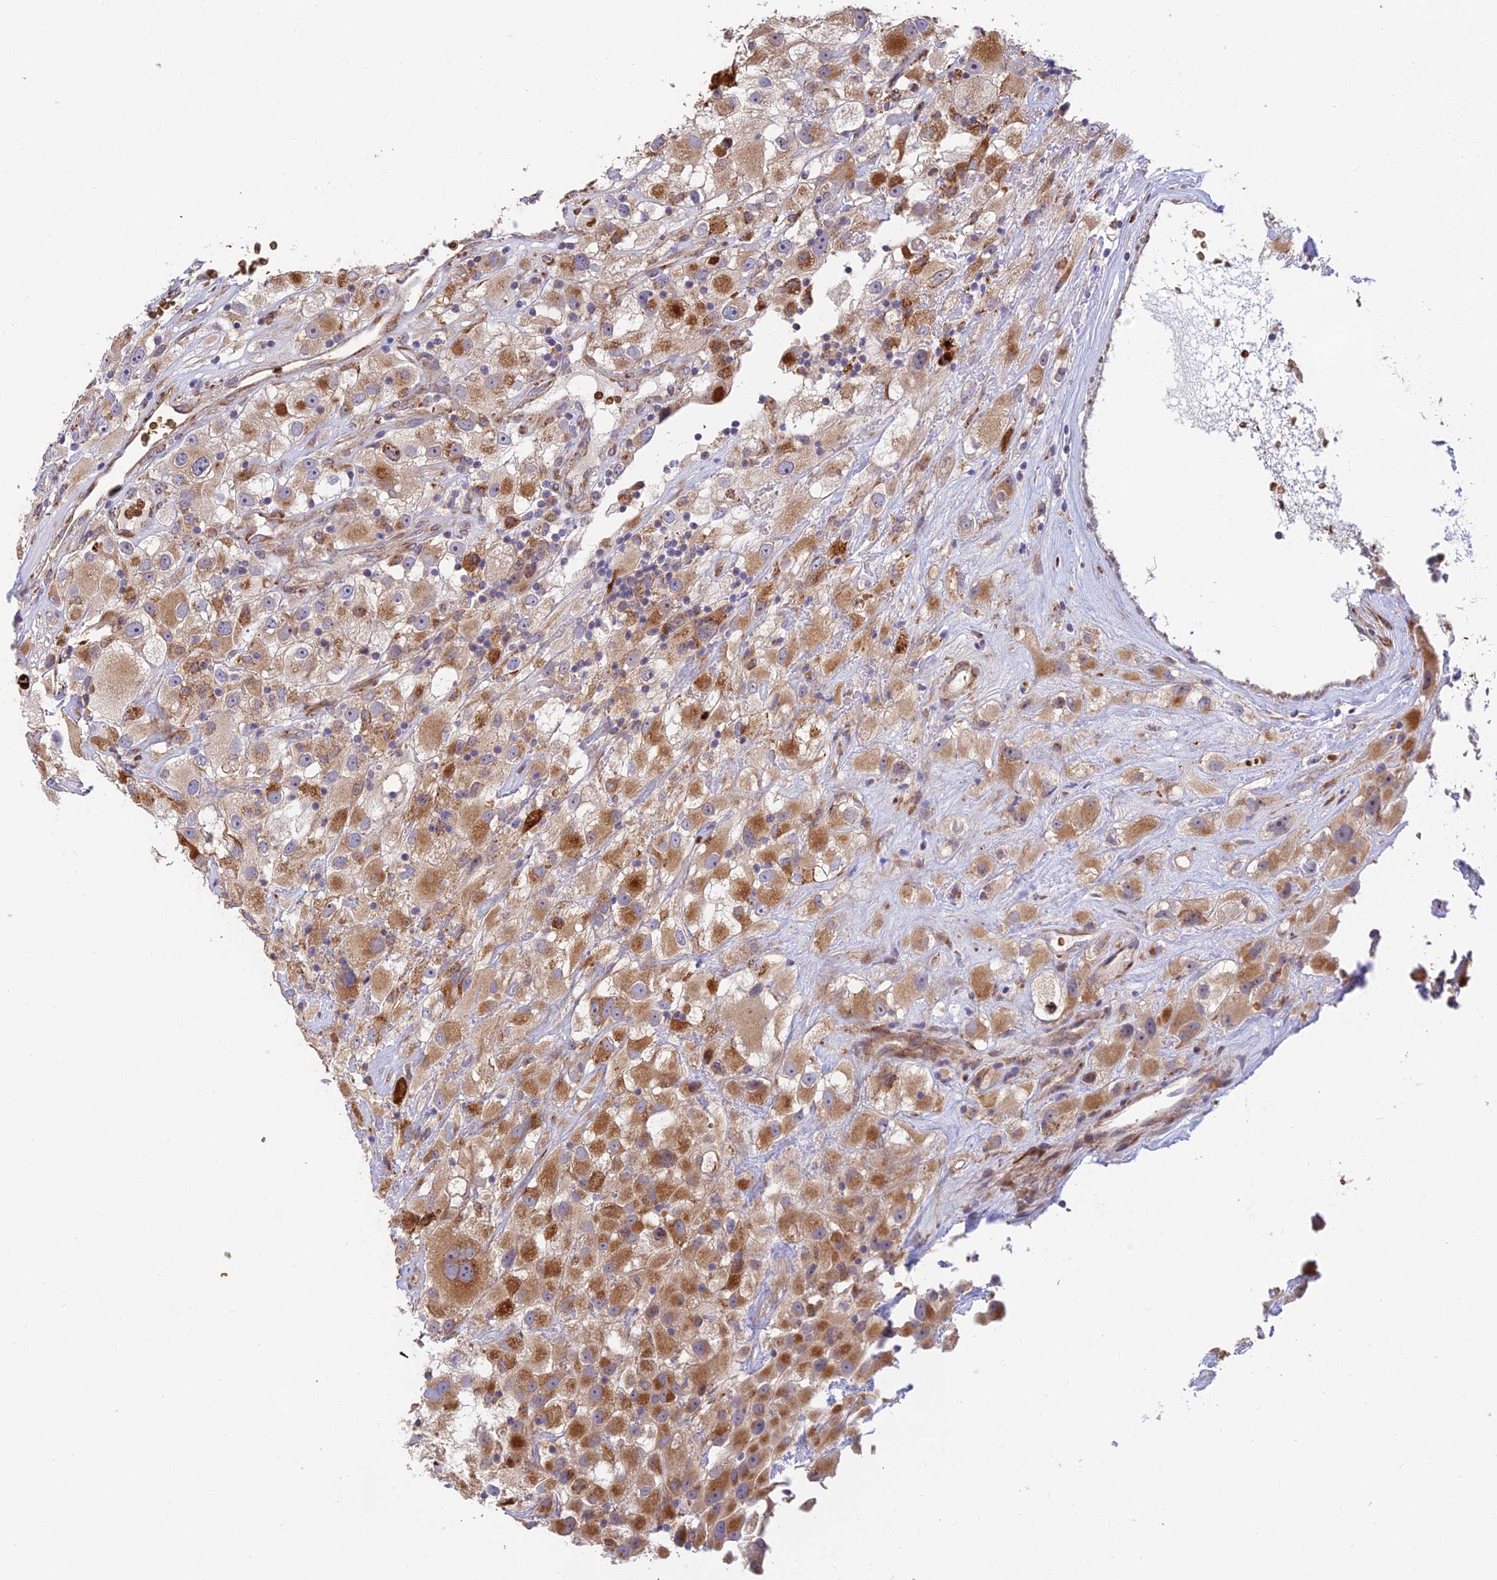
{"staining": {"intensity": "moderate", "quantity": ">75%", "location": "cytoplasmic/membranous"}, "tissue": "renal cancer", "cell_type": "Tumor cells", "image_type": "cancer", "snomed": [{"axis": "morphology", "description": "Adenocarcinoma, NOS"}, {"axis": "topography", "description": "Kidney"}], "caption": "Immunohistochemistry (IHC) of adenocarcinoma (renal) demonstrates medium levels of moderate cytoplasmic/membranous expression in approximately >75% of tumor cells. Nuclei are stained in blue.", "gene": "UFSP2", "patient": {"sex": "female", "age": 52}}